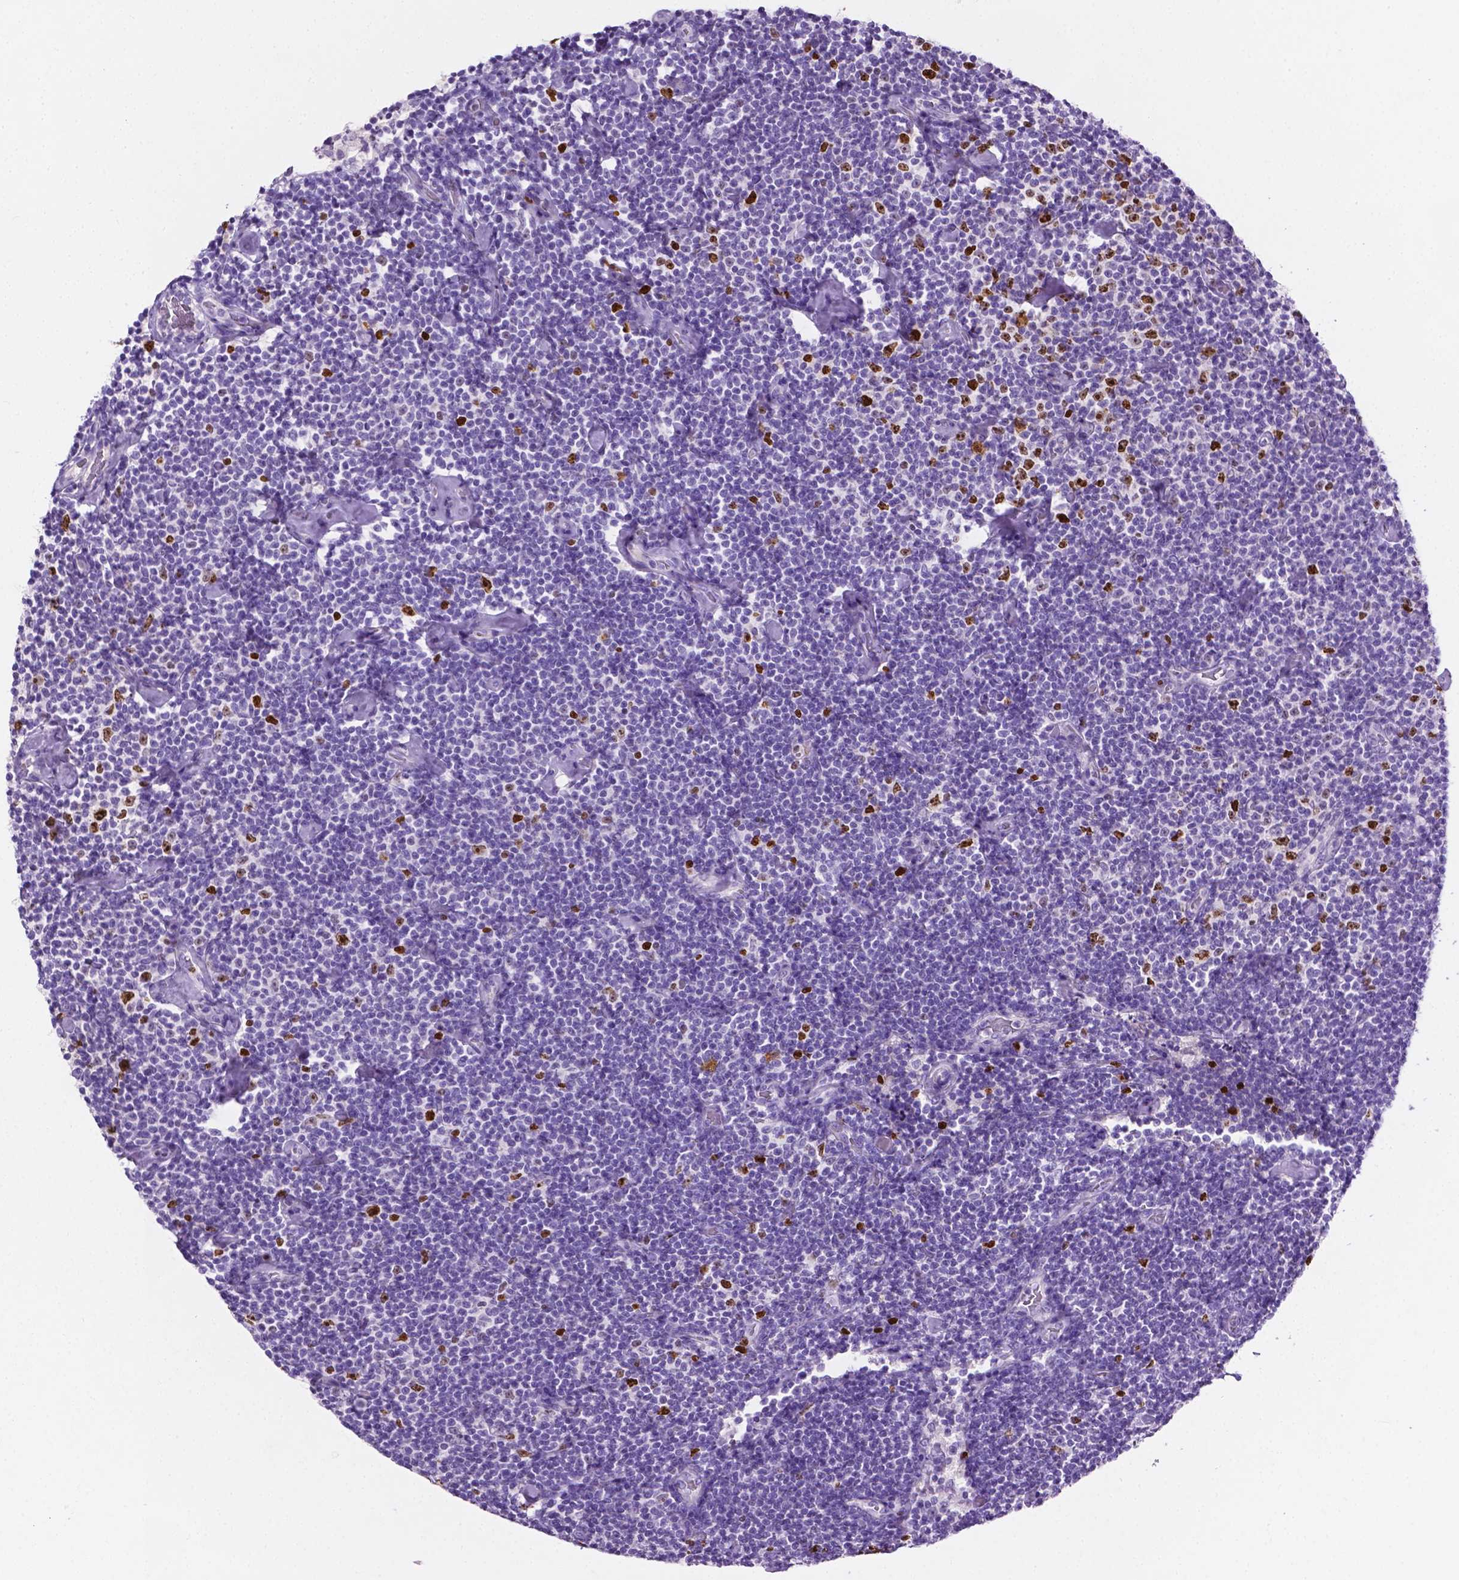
{"staining": {"intensity": "strong", "quantity": "<25%", "location": "nuclear"}, "tissue": "lymphoma", "cell_type": "Tumor cells", "image_type": "cancer", "snomed": [{"axis": "morphology", "description": "Malignant lymphoma, non-Hodgkin's type, Low grade"}, {"axis": "topography", "description": "Lymph node"}], "caption": "This is a micrograph of immunohistochemistry (IHC) staining of low-grade malignant lymphoma, non-Hodgkin's type, which shows strong expression in the nuclear of tumor cells.", "gene": "SIAH2", "patient": {"sex": "male", "age": 81}}